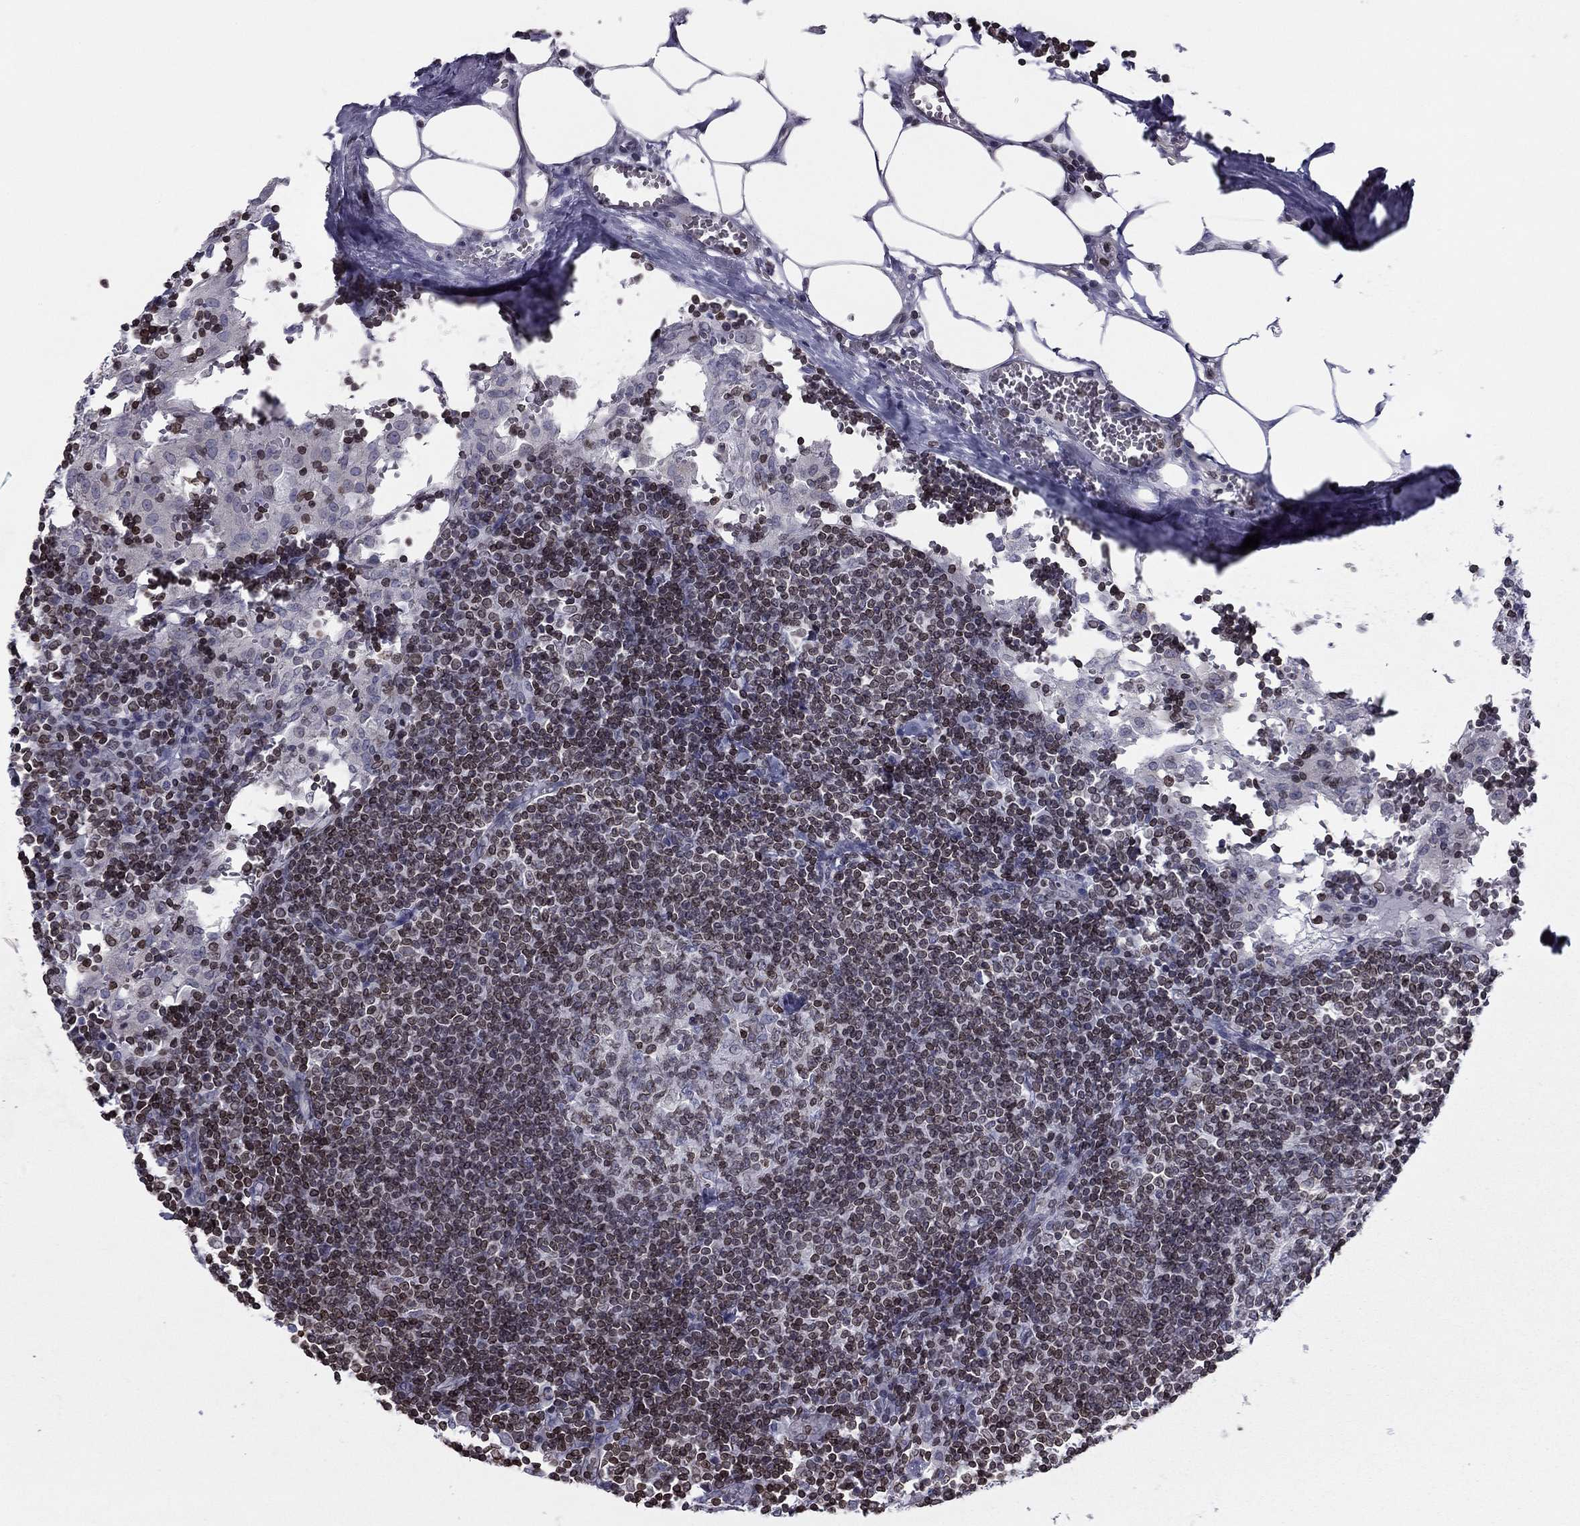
{"staining": {"intensity": "weak", "quantity": "<25%", "location": "cytoplasmic/membranous,nuclear"}, "tissue": "lymph node", "cell_type": "Germinal center cells", "image_type": "normal", "snomed": [{"axis": "morphology", "description": "Normal tissue, NOS"}, {"axis": "topography", "description": "Lymph node"}], "caption": "High power microscopy histopathology image of an IHC image of normal lymph node, revealing no significant expression in germinal center cells.", "gene": "ESPL1", "patient": {"sex": "male", "age": 55}}